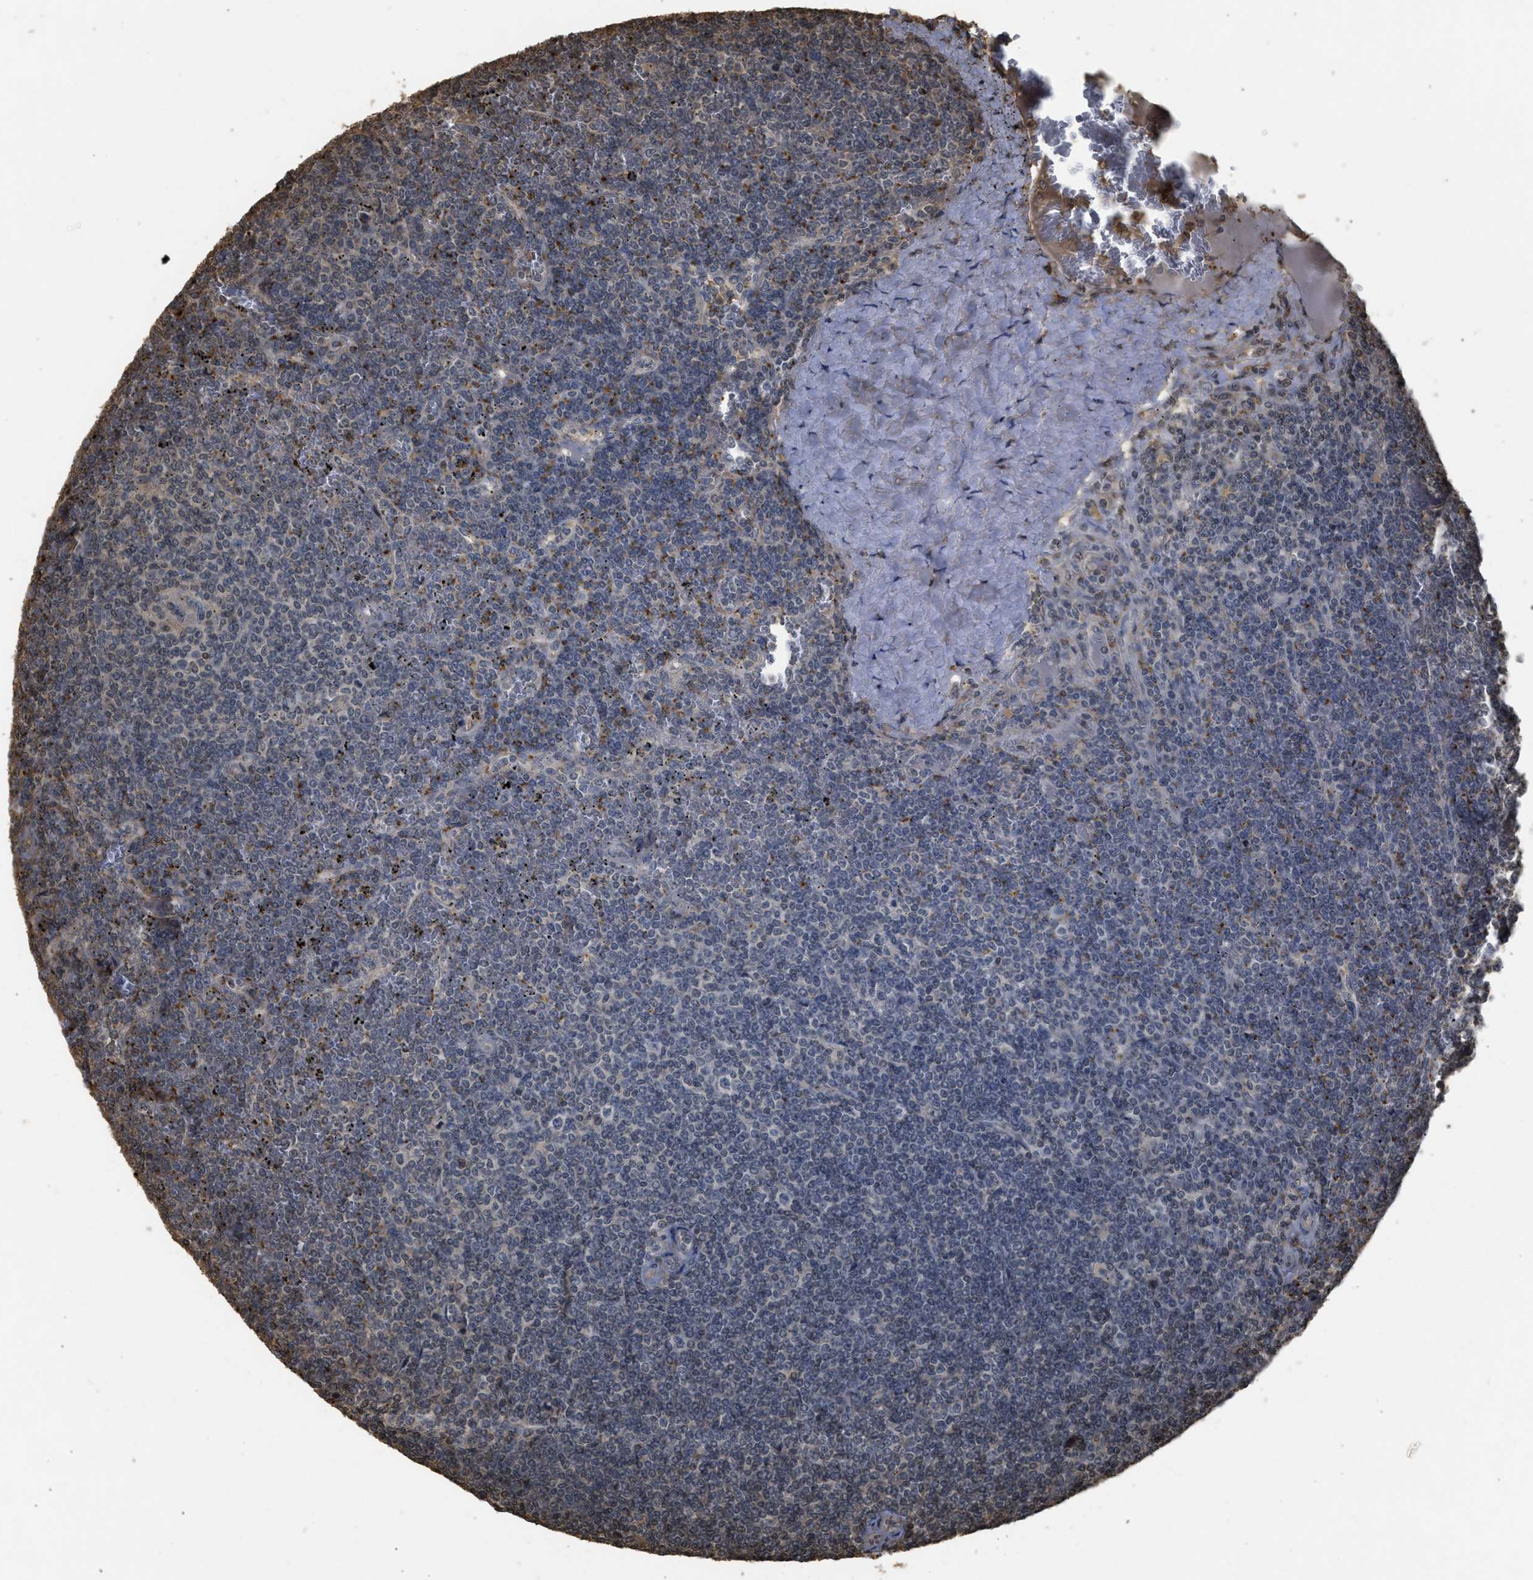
{"staining": {"intensity": "negative", "quantity": "none", "location": "none"}, "tissue": "lymphoma", "cell_type": "Tumor cells", "image_type": "cancer", "snomed": [{"axis": "morphology", "description": "Malignant lymphoma, non-Hodgkin's type, Low grade"}, {"axis": "topography", "description": "Spleen"}], "caption": "IHC histopathology image of neoplastic tissue: lymphoma stained with DAB demonstrates no significant protein expression in tumor cells.", "gene": "ARHGDIA", "patient": {"sex": "female", "age": 19}}